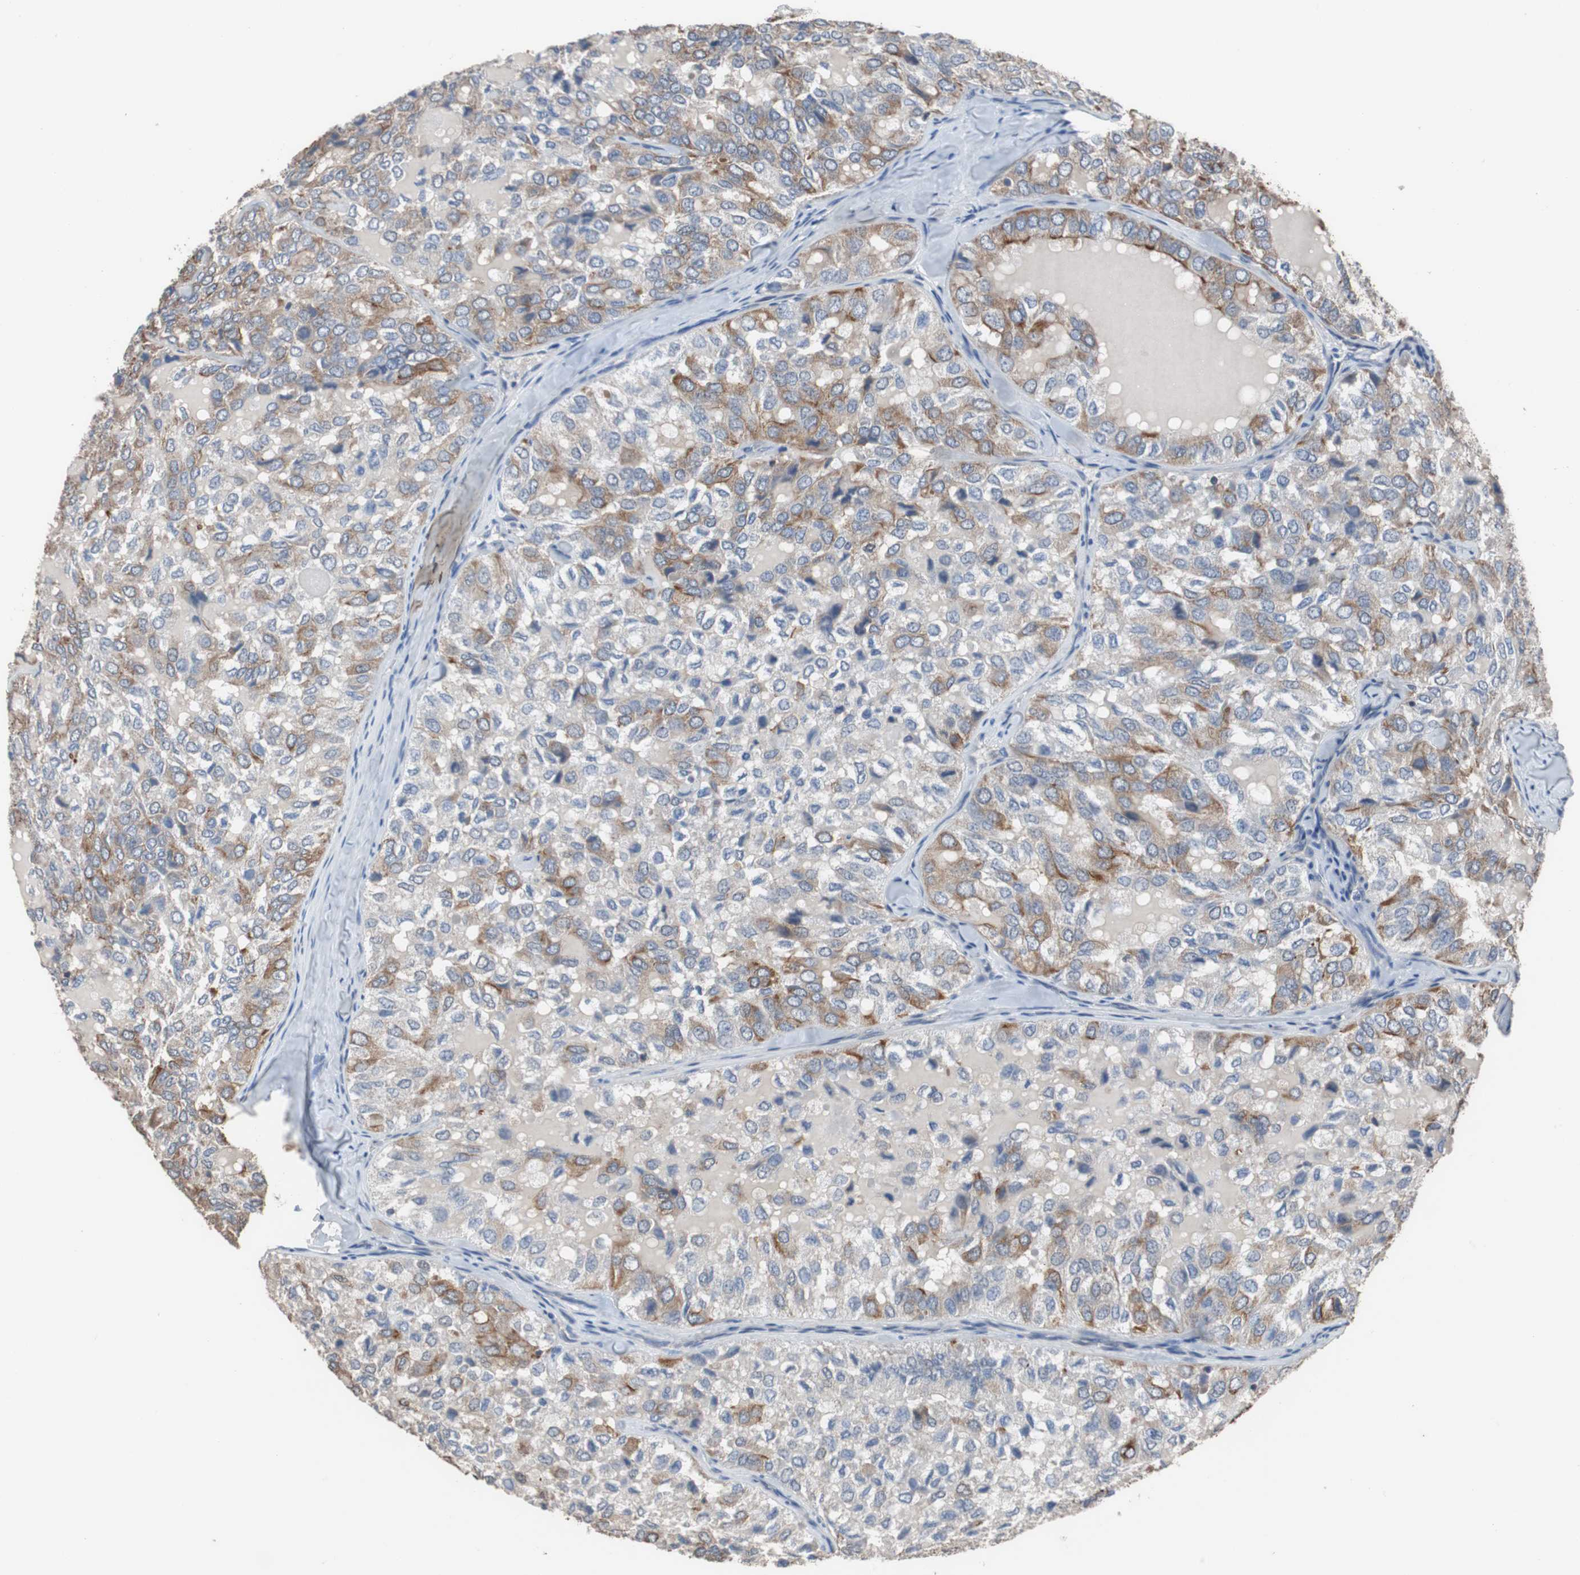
{"staining": {"intensity": "moderate", "quantity": "25%-75%", "location": "cytoplasmic/membranous"}, "tissue": "thyroid cancer", "cell_type": "Tumor cells", "image_type": "cancer", "snomed": [{"axis": "morphology", "description": "Follicular adenoma carcinoma, NOS"}, {"axis": "topography", "description": "Thyroid gland"}], "caption": "Thyroid cancer was stained to show a protein in brown. There is medium levels of moderate cytoplasmic/membranous staining in approximately 25%-75% of tumor cells. (brown staining indicates protein expression, while blue staining denotes nuclei).", "gene": "USP10", "patient": {"sex": "male", "age": 75}}